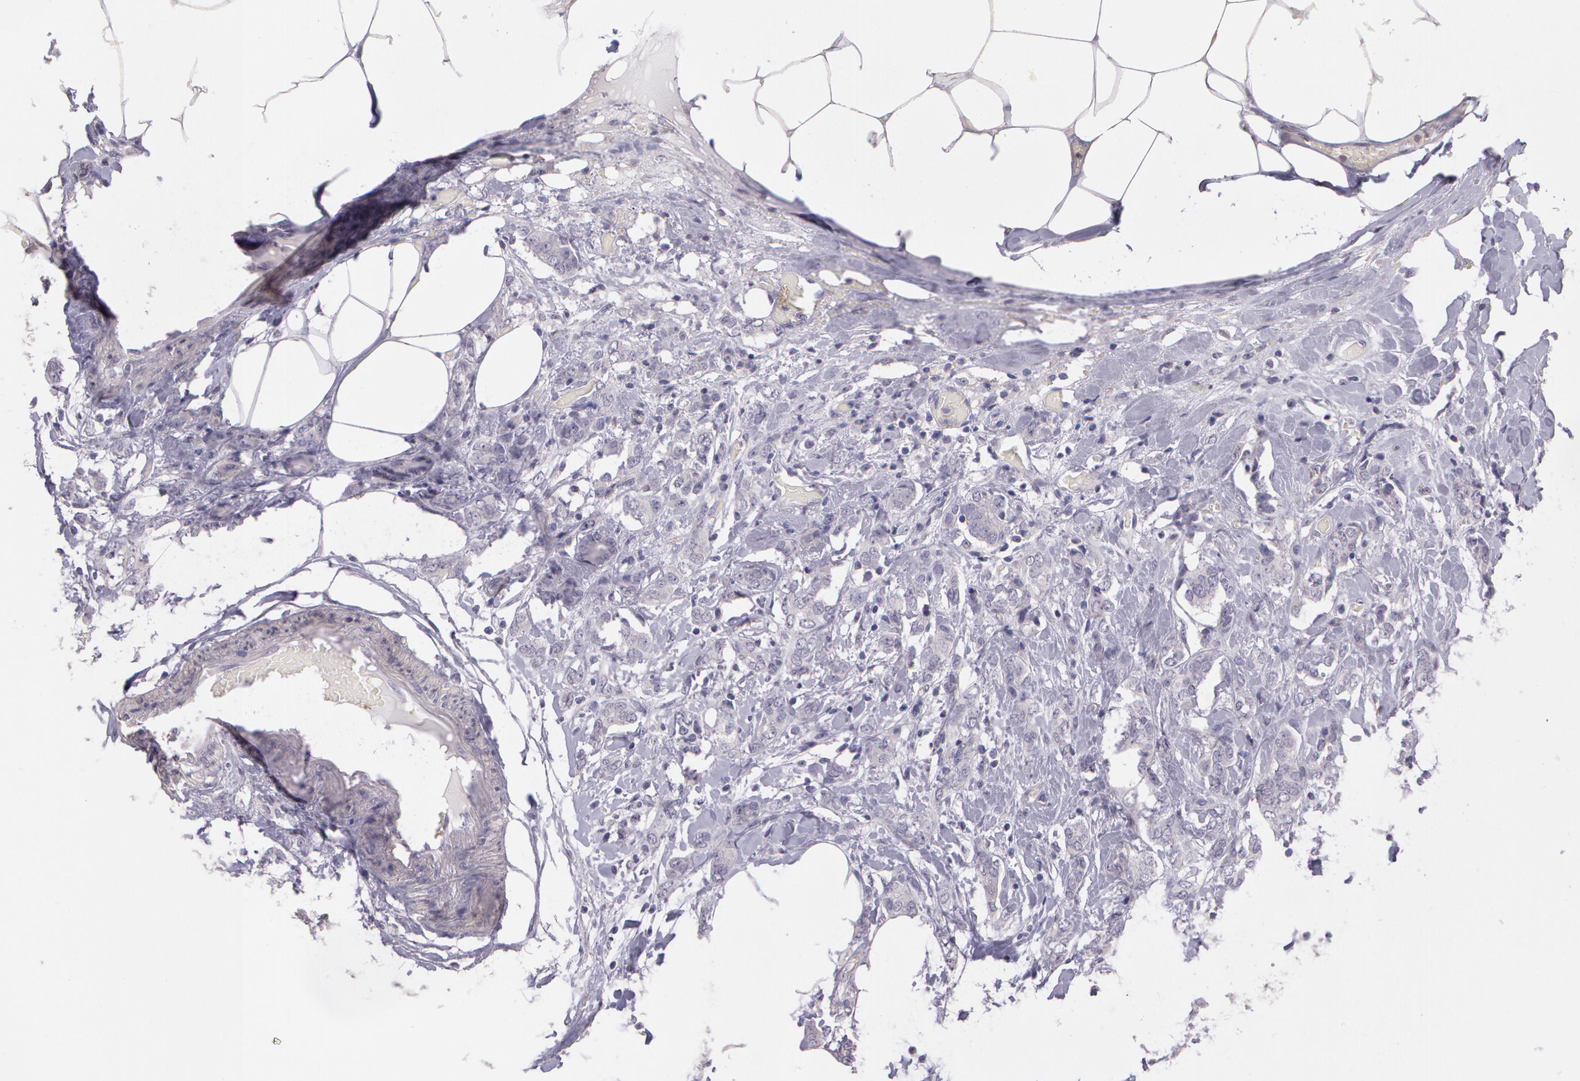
{"staining": {"intensity": "negative", "quantity": "none", "location": "none"}, "tissue": "breast cancer", "cell_type": "Tumor cells", "image_type": "cancer", "snomed": [{"axis": "morphology", "description": "Duct carcinoma"}, {"axis": "topography", "description": "Breast"}], "caption": "There is no significant expression in tumor cells of breast cancer.", "gene": "G2E3", "patient": {"sex": "female", "age": 53}}